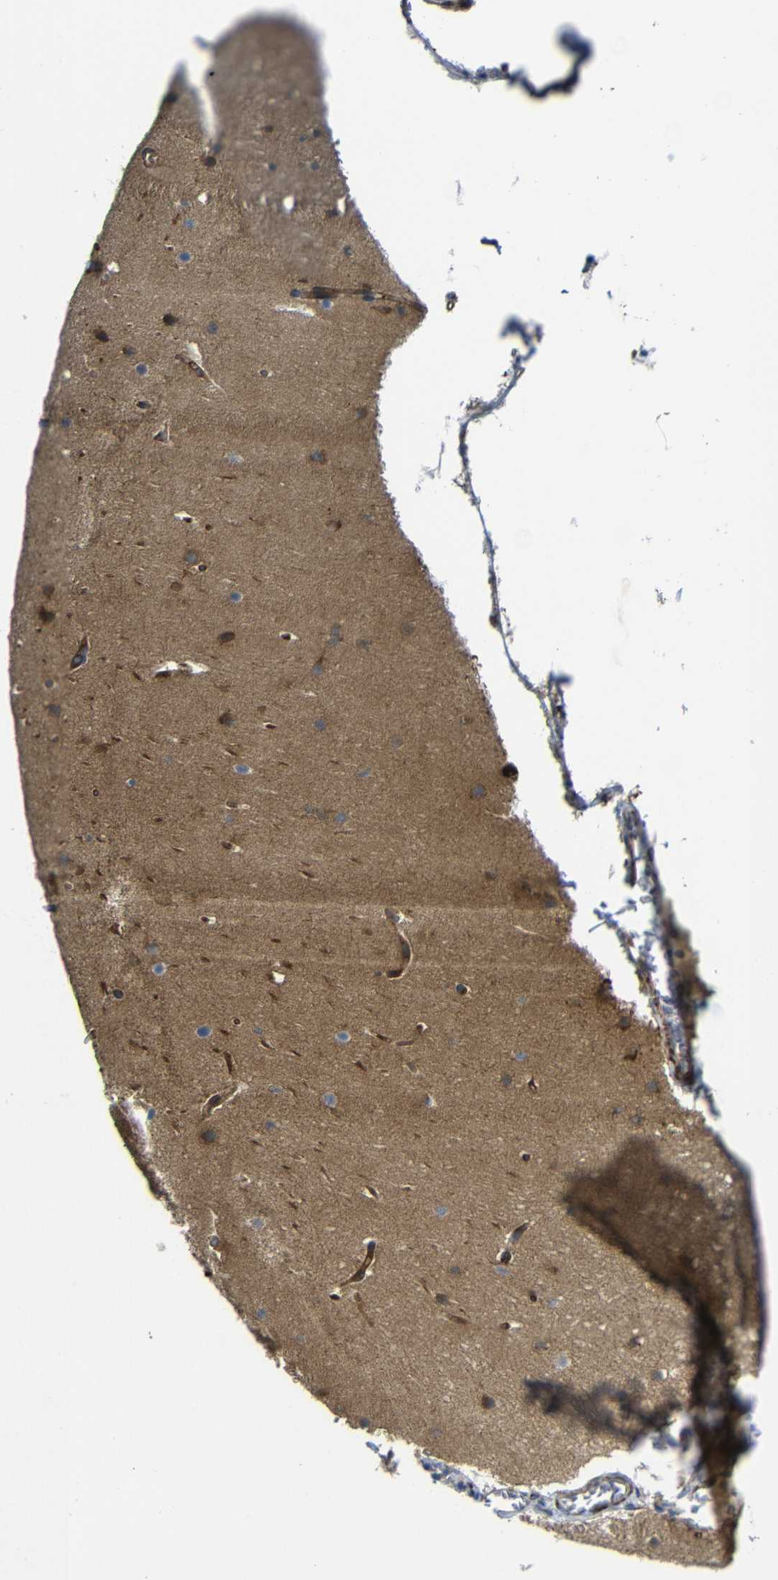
{"staining": {"intensity": "strong", "quantity": ">75%", "location": "cytoplasmic/membranous"}, "tissue": "cerebellum", "cell_type": "Cells in granular layer", "image_type": "normal", "snomed": [{"axis": "morphology", "description": "Normal tissue, NOS"}, {"axis": "topography", "description": "Cerebellum"}], "caption": "The micrograph demonstrates a brown stain indicating the presence of a protein in the cytoplasmic/membranous of cells in granular layer in cerebellum. The staining was performed using DAB (3,3'-diaminobenzidine), with brown indicating positive protein expression. Nuclei are stained blue with hematoxylin.", "gene": "PARP14", "patient": {"sex": "male", "age": 45}}